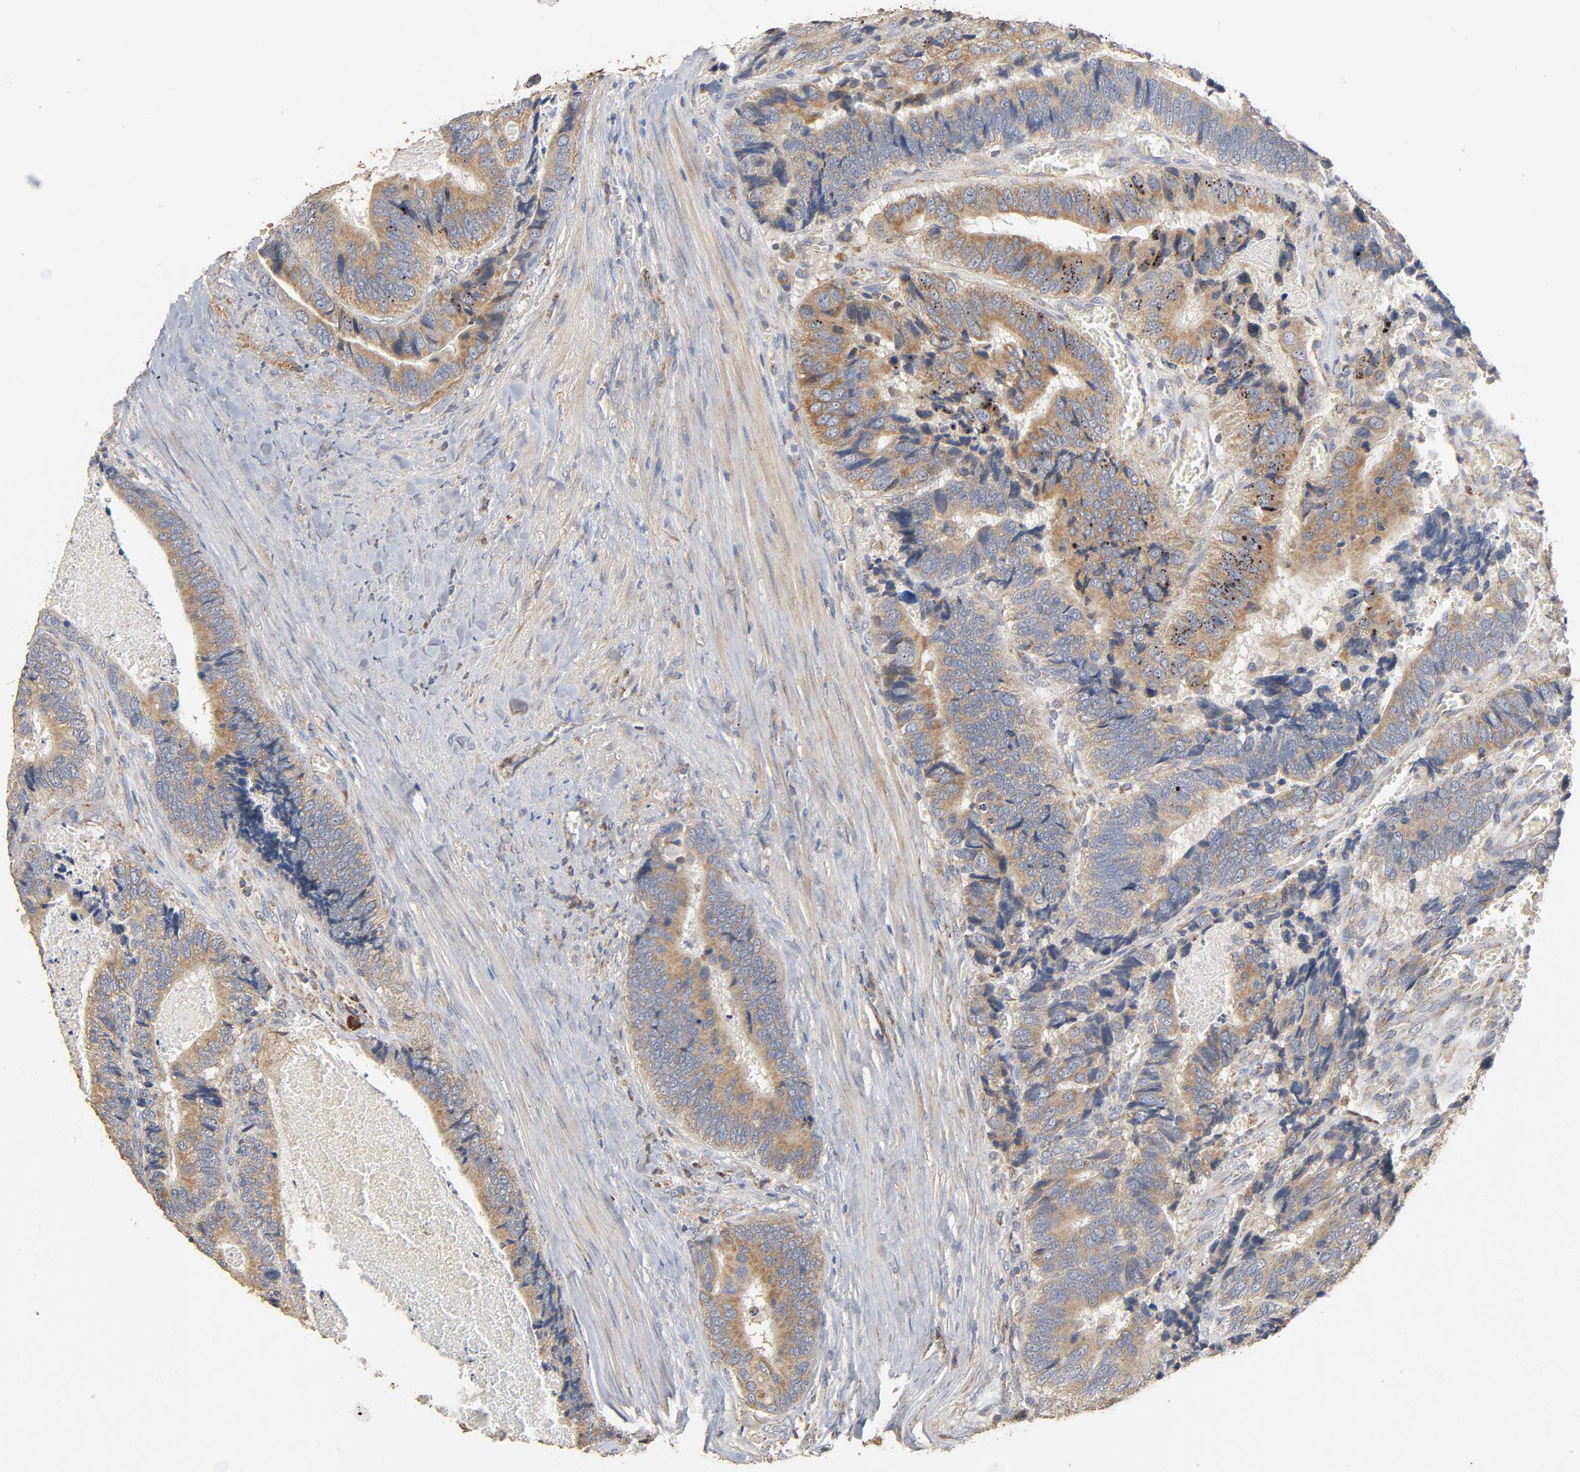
{"staining": {"intensity": "moderate", "quantity": "25%-75%", "location": "cytoplasmic/membranous"}, "tissue": "colorectal cancer", "cell_type": "Tumor cells", "image_type": "cancer", "snomed": [{"axis": "morphology", "description": "Adenocarcinoma, NOS"}, {"axis": "topography", "description": "Colon"}], "caption": "DAB (3,3'-diaminobenzidine) immunohistochemical staining of colorectal adenocarcinoma exhibits moderate cytoplasmic/membranous protein expression in about 25%-75% of tumor cells.", "gene": "NDUFS3", "patient": {"sex": "male", "age": 72}}